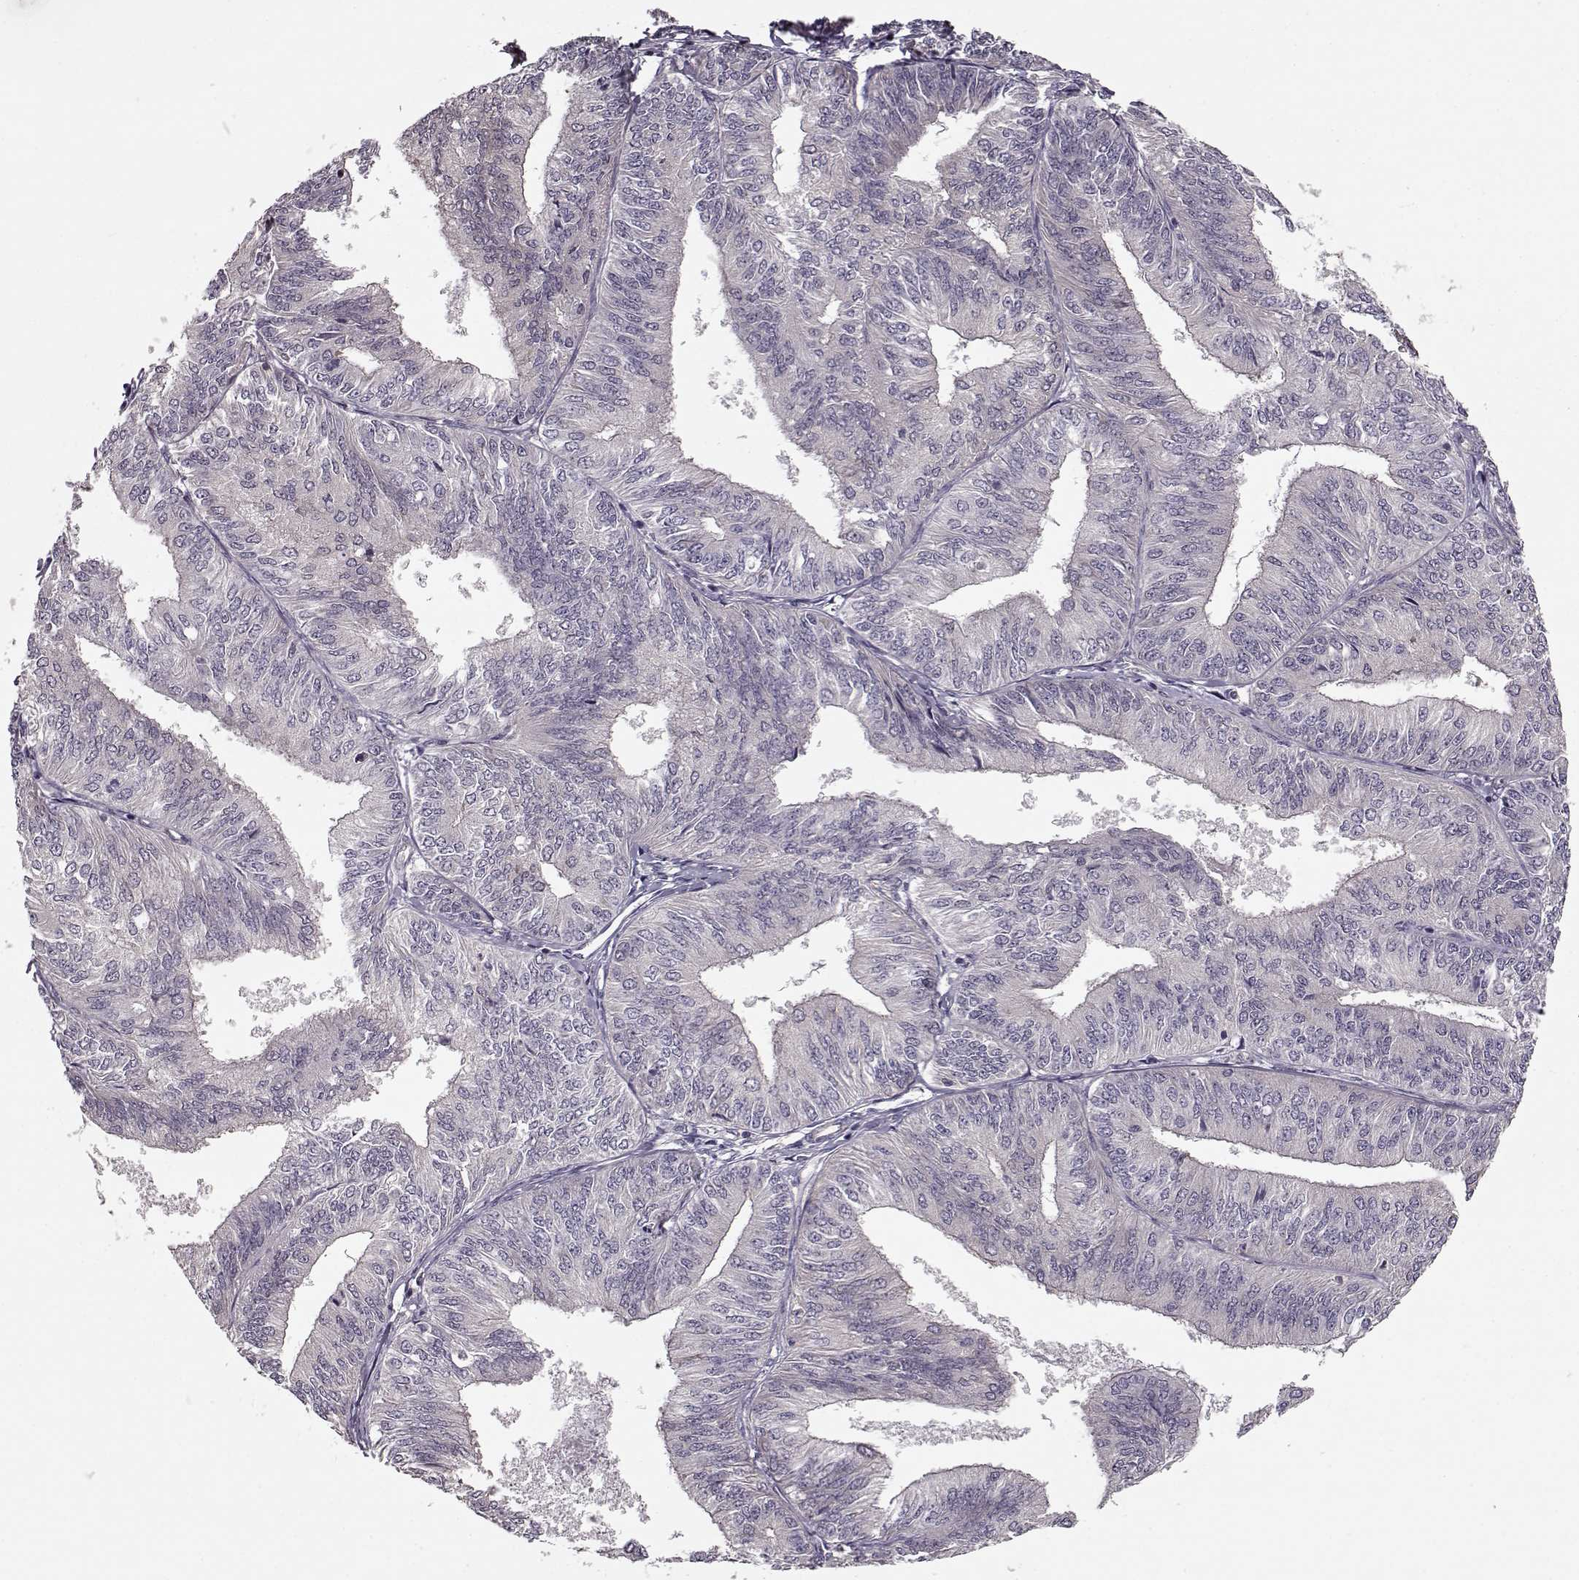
{"staining": {"intensity": "negative", "quantity": "none", "location": "none"}, "tissue": "endometrial cancer", "cell_type": "Tumor cells", "image_type": "cancer", "snomed": [{"axis": "morphology", "description": "Adenocarcinoma, NOS"}, {"axis": "topography", "description": "Endometrium"}], "caption": "Protein analysis of endometrial cancer displays no significant expression in tumor cells.", "gene": "SLAIN2", "patient": {"sex": "female", "age": 58}}